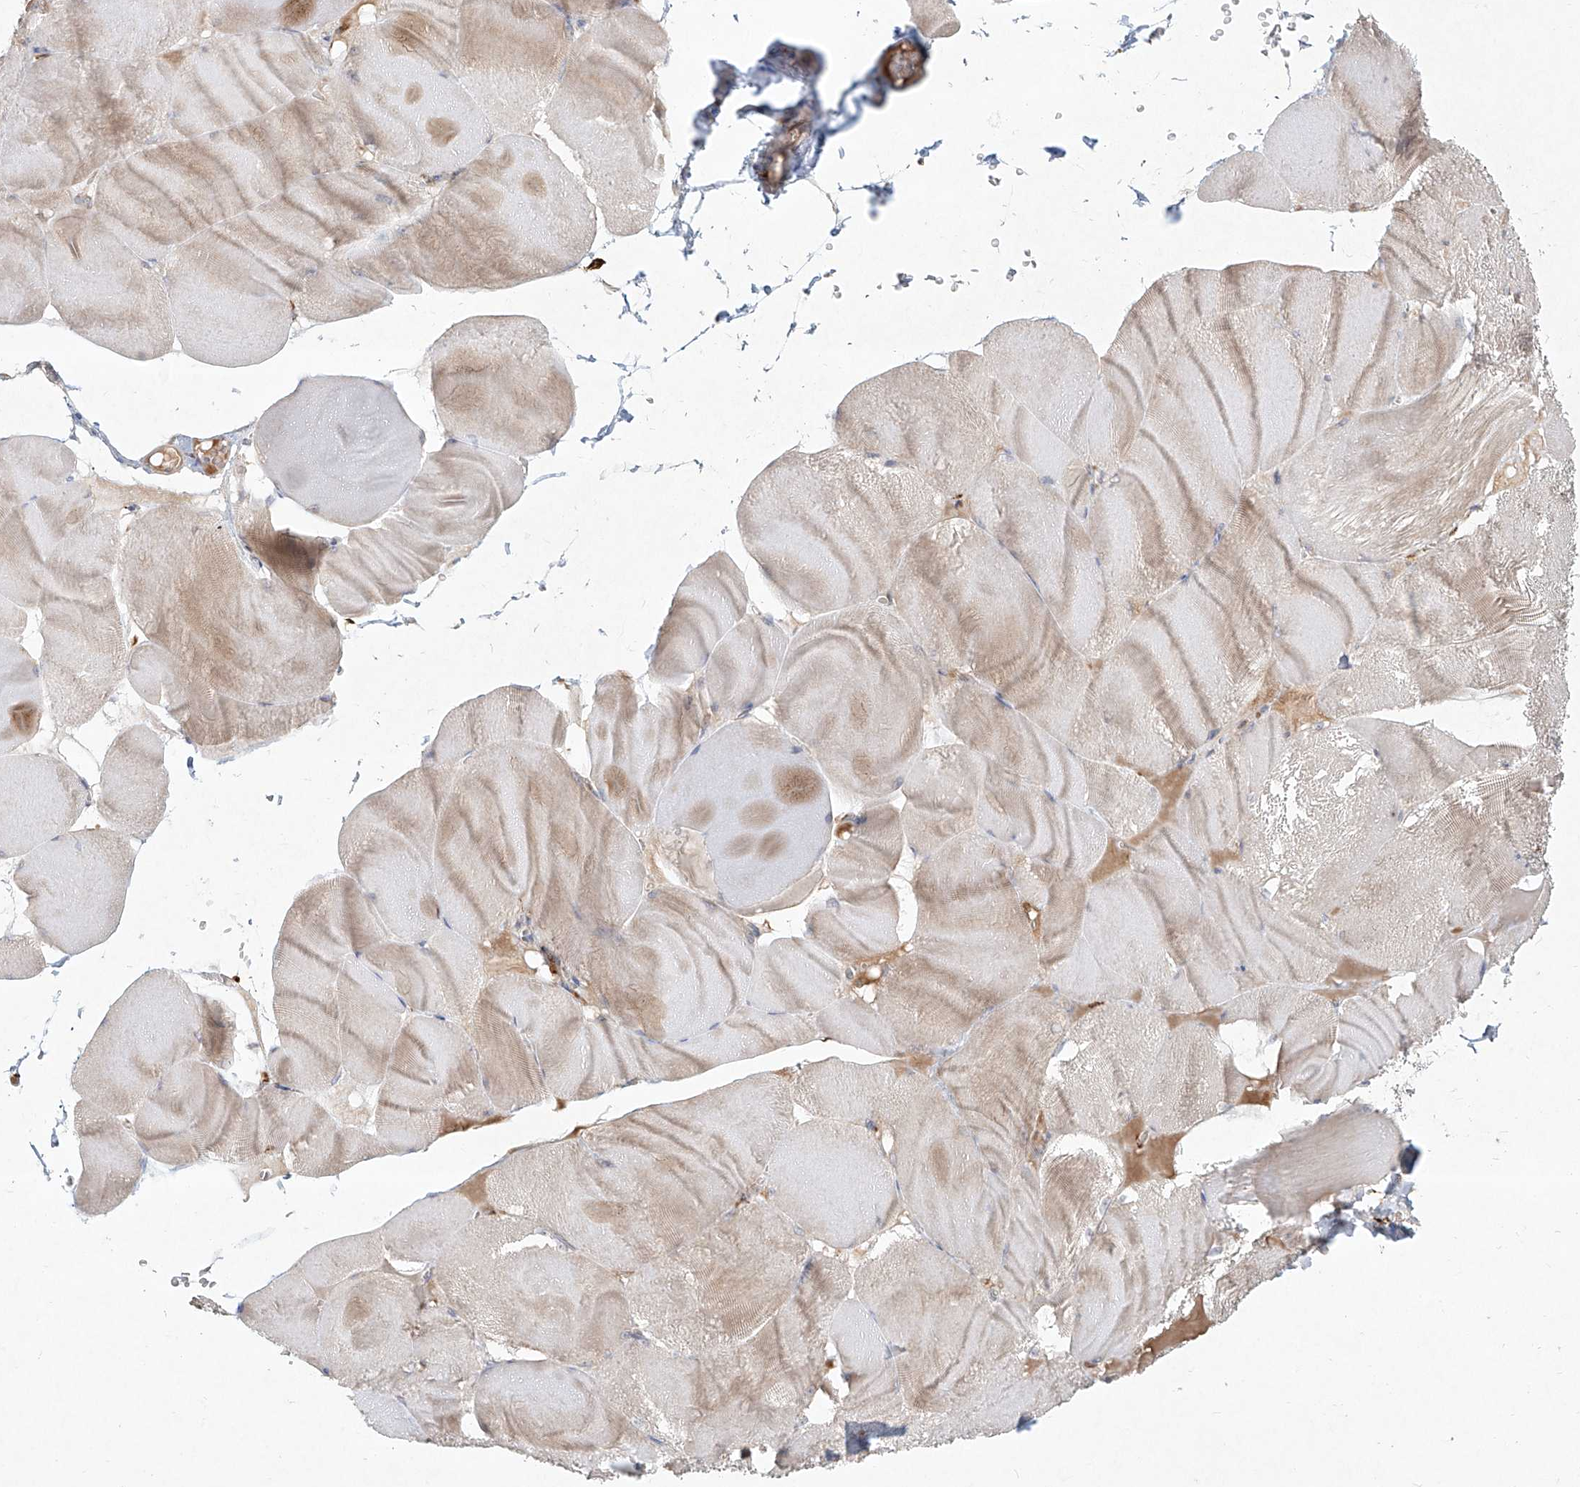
{"staining": {"intensity": "weak", "quantity": "<25%", "location": "cytoplasmic/membranous"}, "tissue": "skeletal muscle", "cell_type": "Myocytes", "image_type": "normal", "snomed": [{"axis": "morphology", "description": "Normal tissue, NOS"}, {"axis": "morphology", "description": "Basal cell carcinoma"}, {"axis": "topography", "description": "Skeletal muscle"}], "caption": "The IHC micrograph has no significant positivity in myocytes of skeletal muscle. (Brightfield microscopy of DAB (3,3'-diaminobenzidine) immunohistochemistry at high magnification).", "gene": "CD209", "patient": {"sex": "female", "age": 64}}